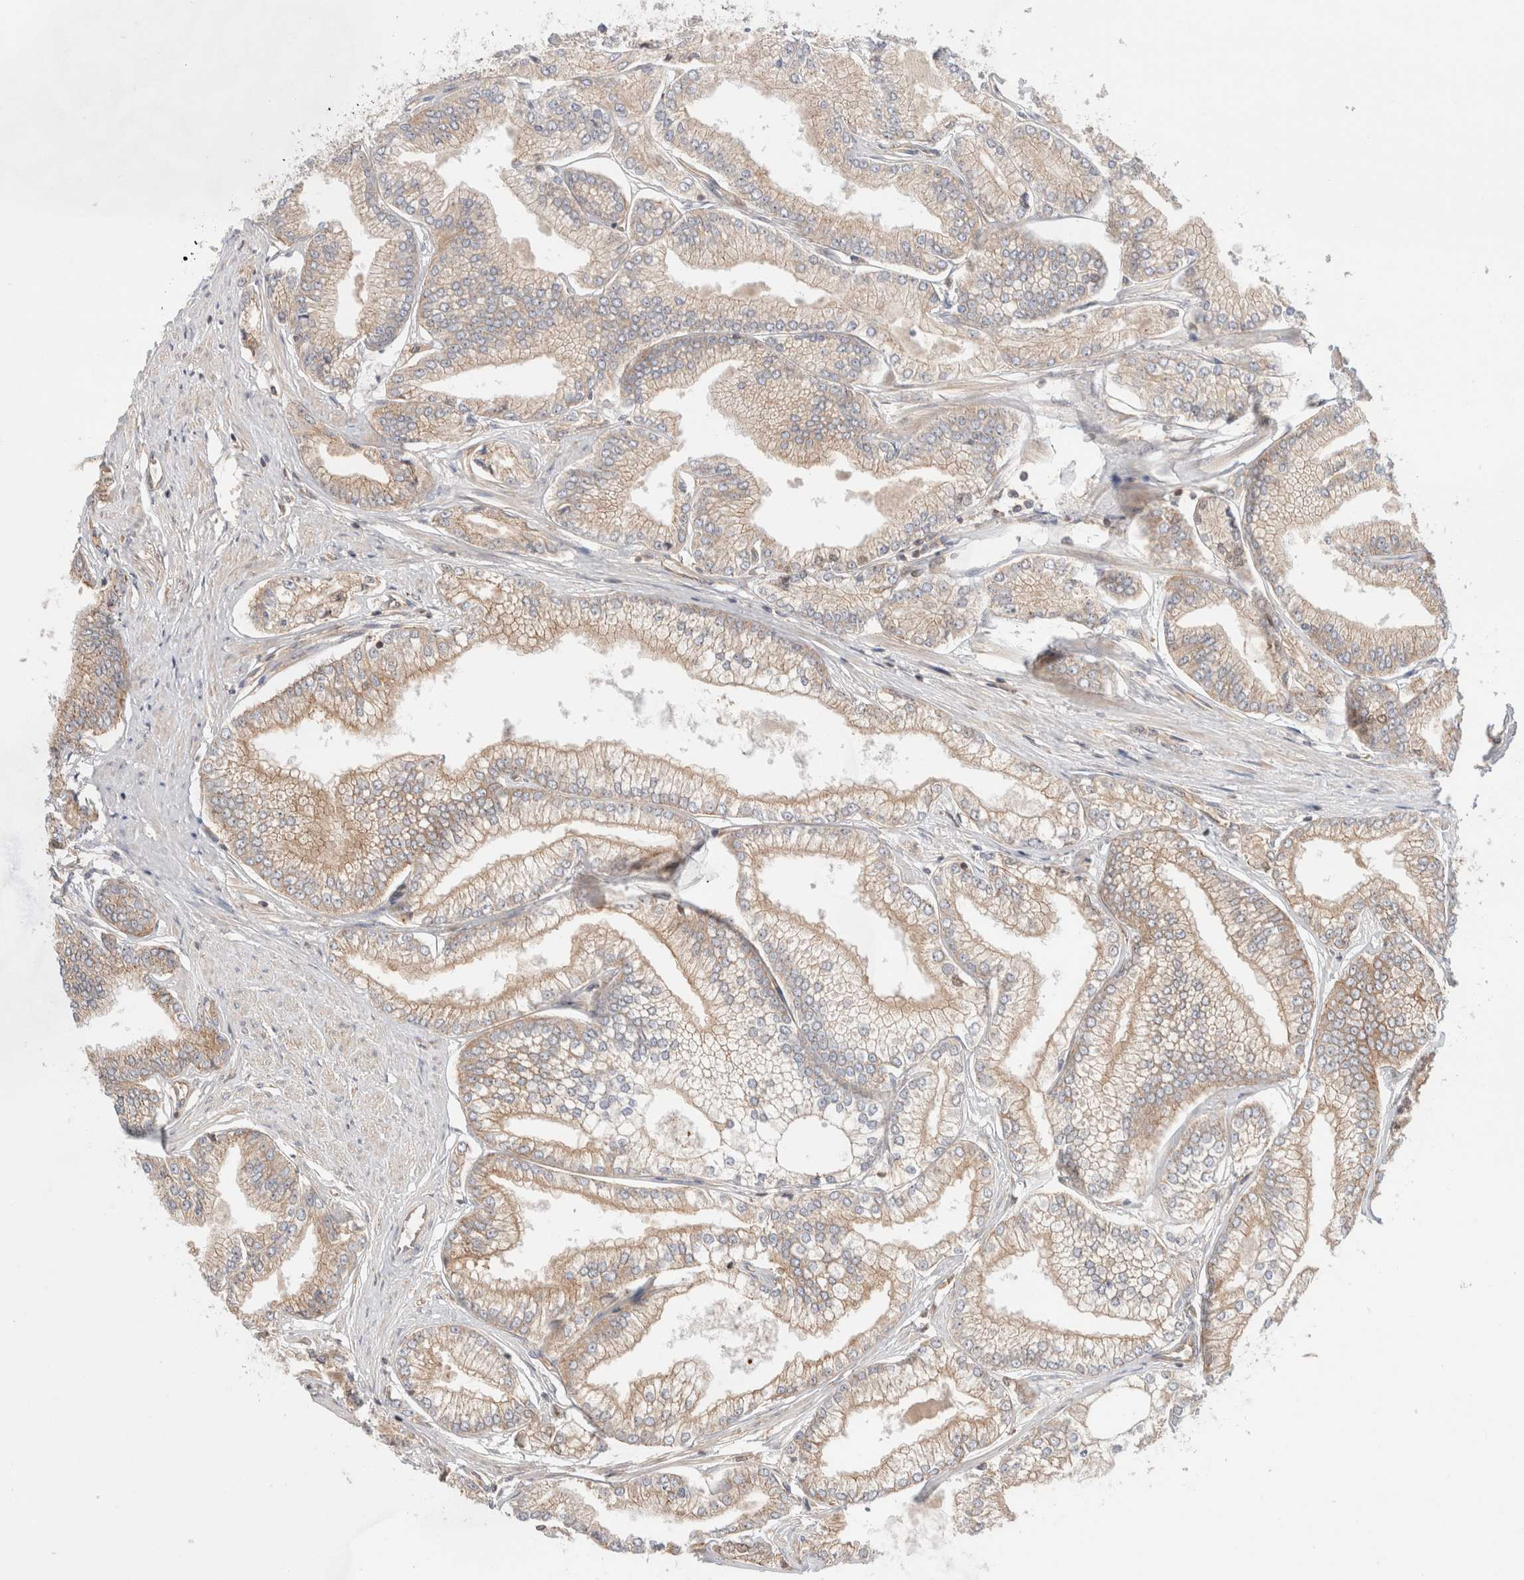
{"staining": {"intensity": "weak", "quantity": "25%-75%", "location": "cytoplasmic/membranous"}, "tissue": "prostate cancer", "cell_type": "Tumor cells", "image_type": "cancer", "snomed": [{"axis": "morphology", "description": "Adenocarcinoma, Low grade"}, {"axis": "topography", "description": "Prostate"}], "caption": "A high-resolution image shows immunohistochemistry (IHC) staining of adenocarcinoma (low-grade) (prostate), which displays weak cytoplasmic/membranous positivity in approximately 25%-75% of tumor cells. (DAB IHC with brightfield microscopy, high magnification).", "gene": "SIKE1", "patient": {"sex": "male", "age": 52}}